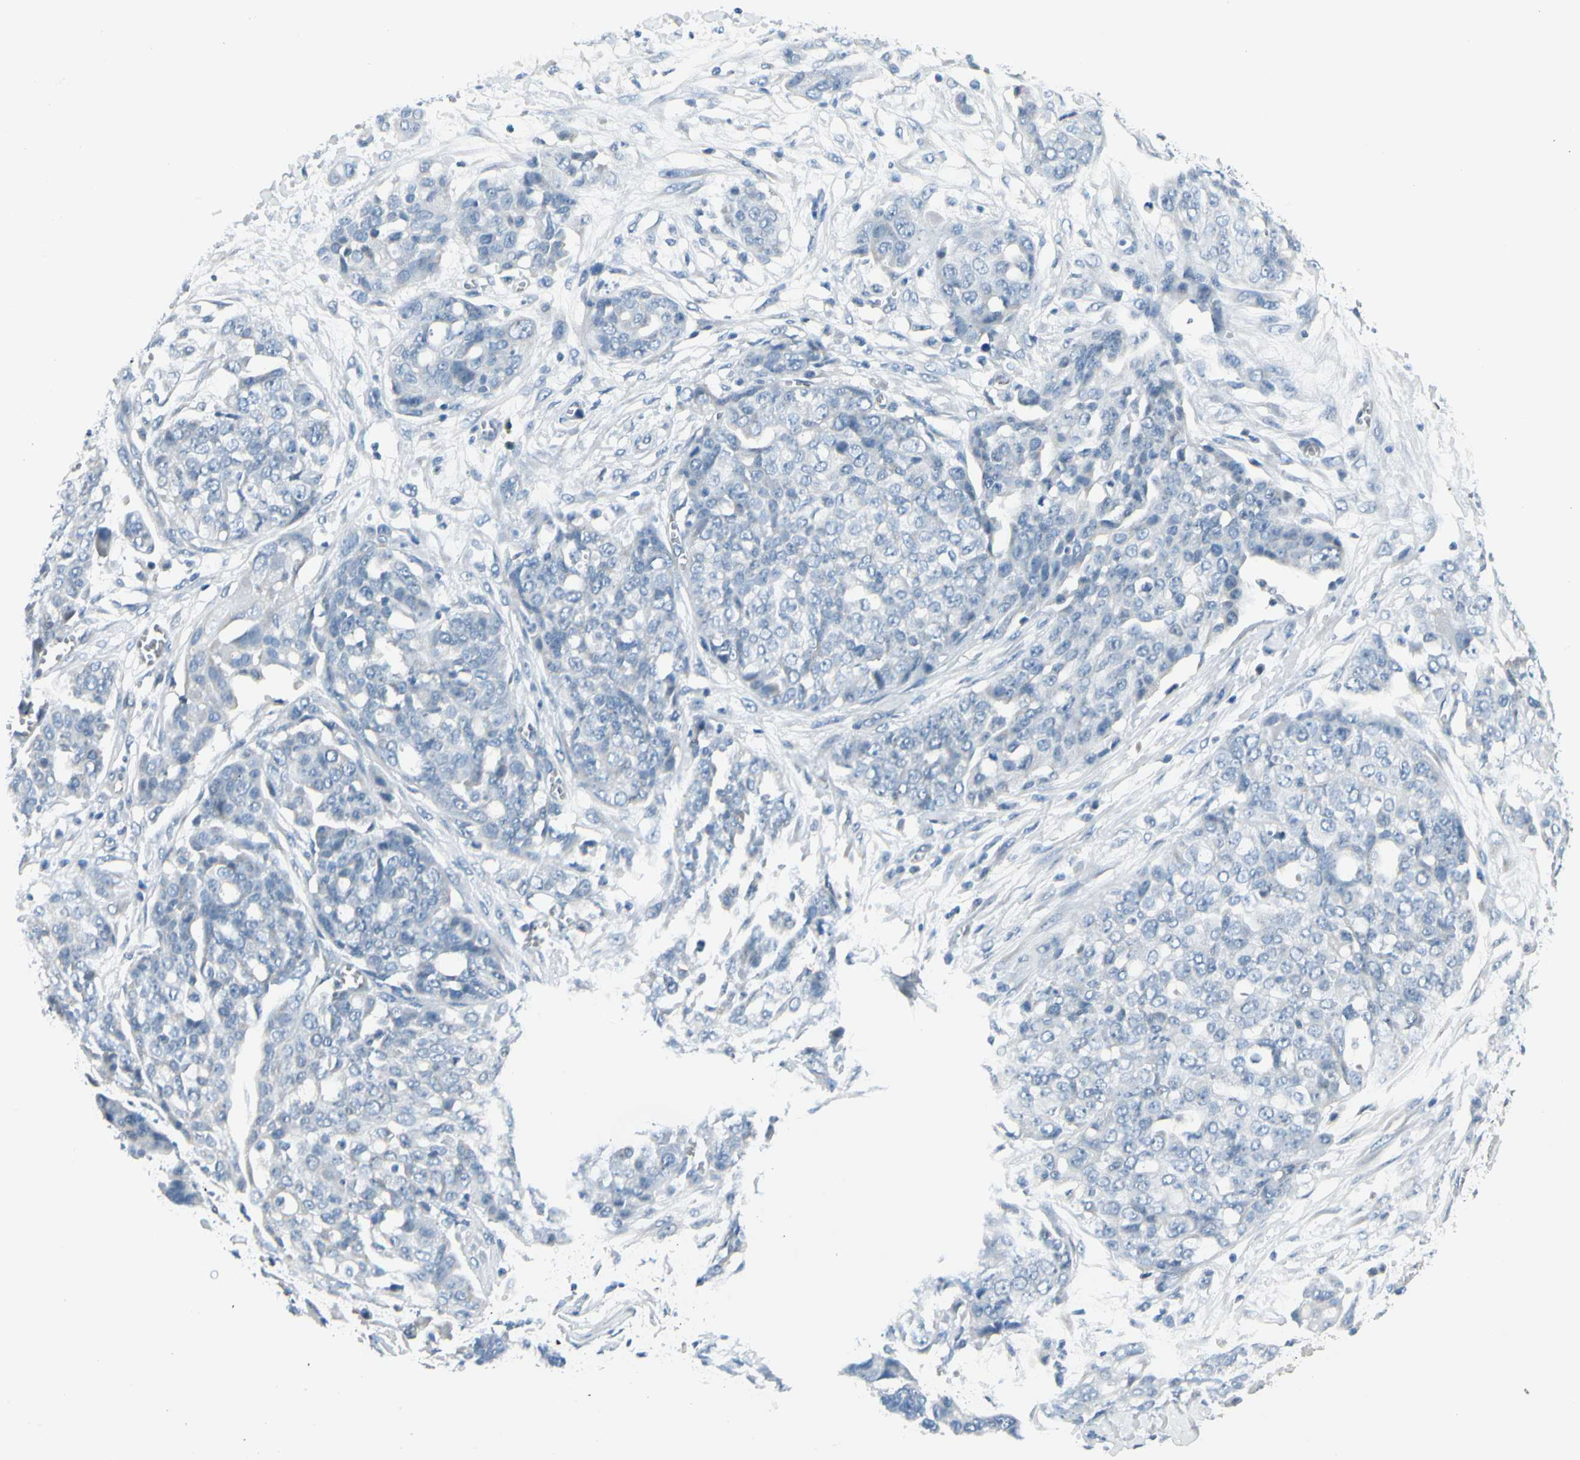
{"staining": {"intensity": "negative", "quantity": "none", "location": "none"}, "tissue": "ovarian cancer", "cell_type": "Tumor cells", "image_type": "cancer", "snomed": [{"axis": "morphology", "description": "Cystadenocarcinoma, serous, NOS"}, {"axis": "topography", "description": "Soft tissue"}, {"axis": "topography", "description": "Ovary"}], "caption": "Tumor cells show no significant staining in ovarian cancer.", "gene": "ZSCAN1", "patient": {"sex": "female", "age": 57}}